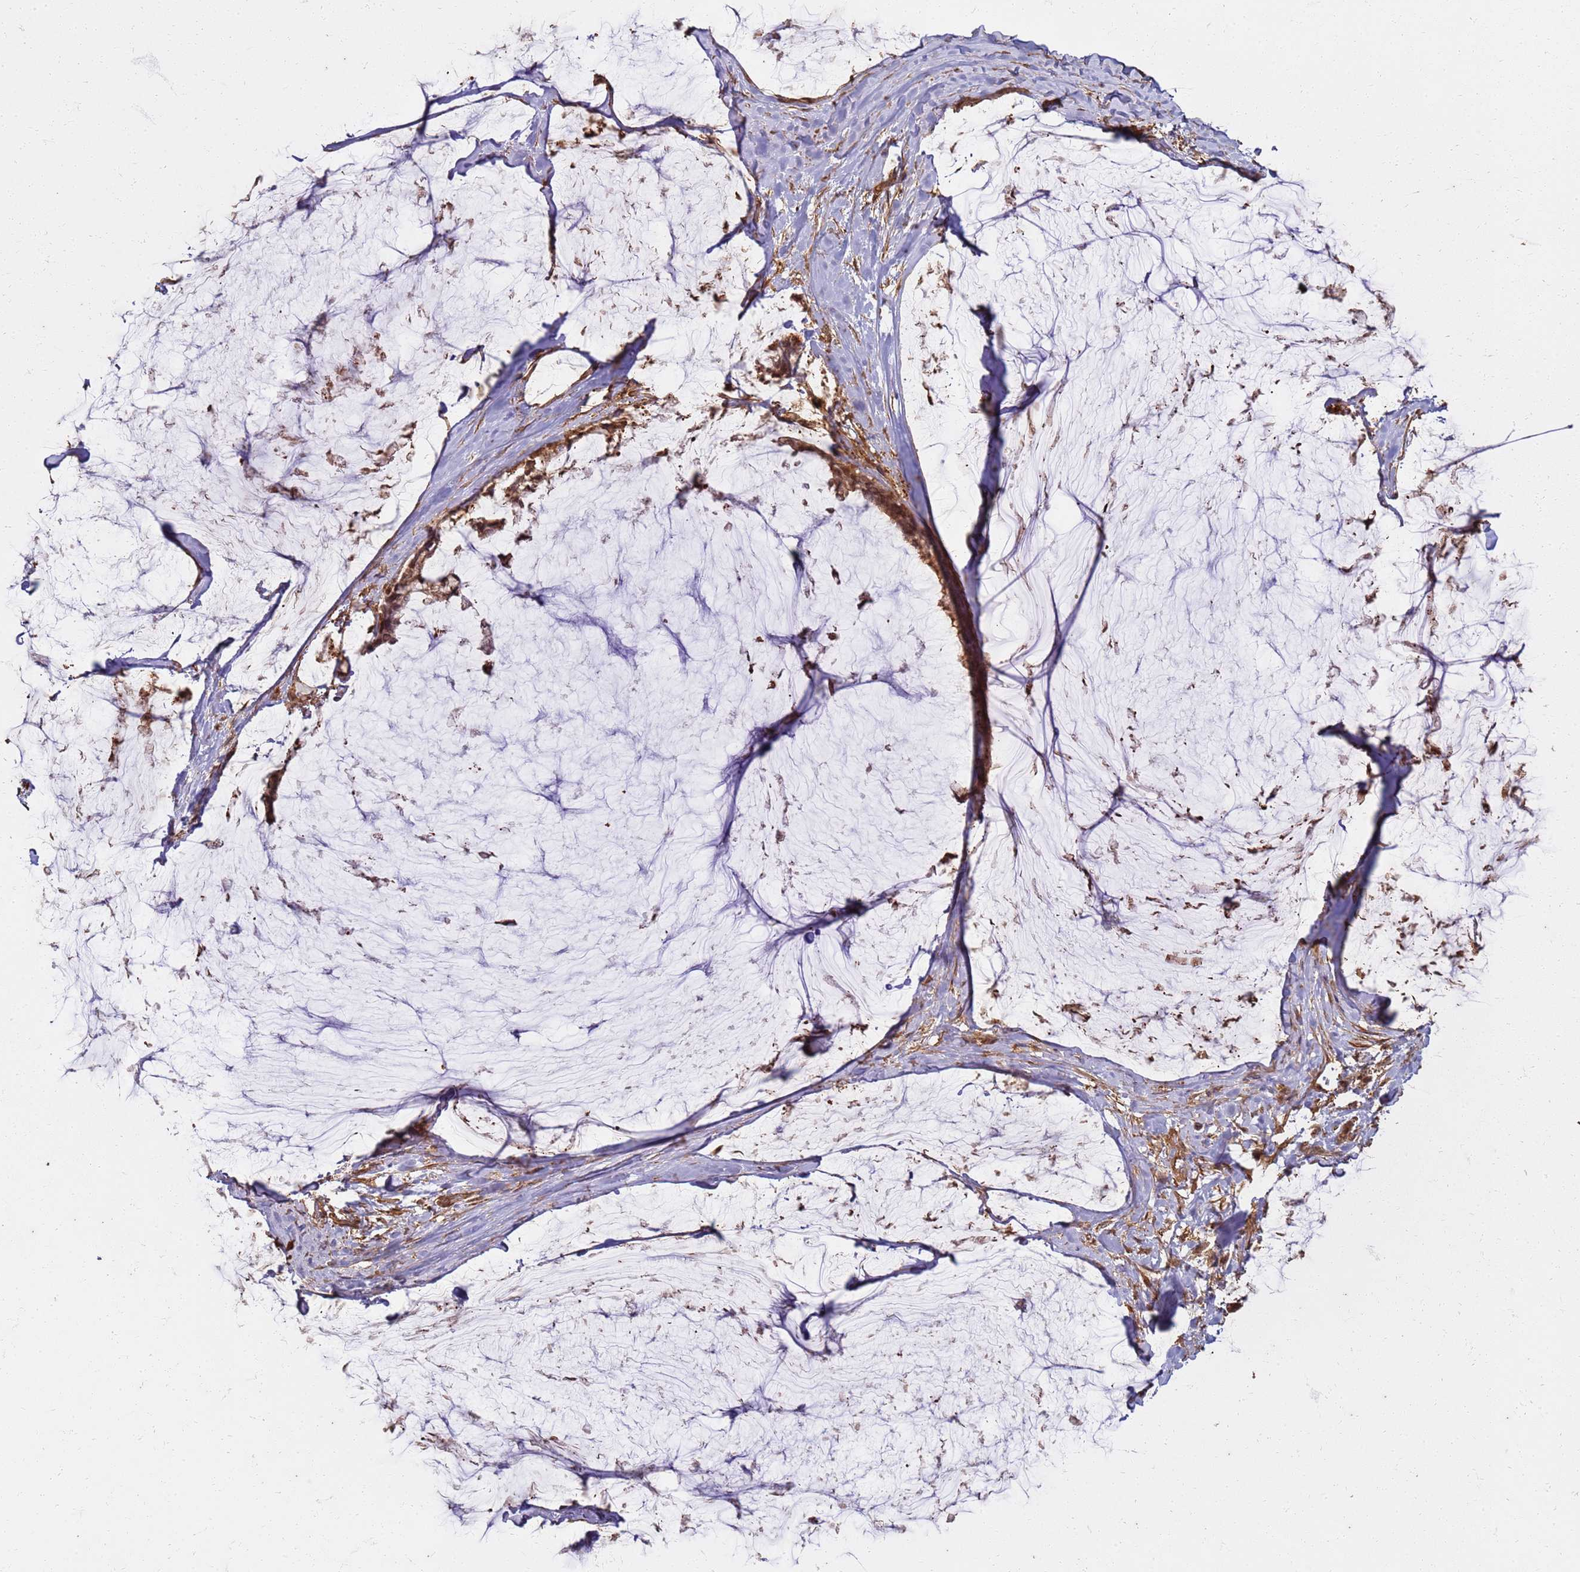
{"staining": {"intensity": "moderate", "quantity": ">75%", "location": "cytoplasmic/membranous,nuclear"}, "tissue": "ovarian cancer", "cell_type": "Tumor cells", "image_type": "cancer", "snomed": [{"axis": "morphology", "description": "Cystadenocarcinoma, mucinous, NOS"}, {"axis": "topography", "description": "Ovary"}], "caption": "Human mucinous cystadenocarcinoma (ovarian) stained for a protein (brown) demonstrates moderate cytoplasmic/membranous and nuclear positive expression in about >75% of tumor cells.", "gene": "KIF26A", "patient": {"sex": "female", "age": 39}}